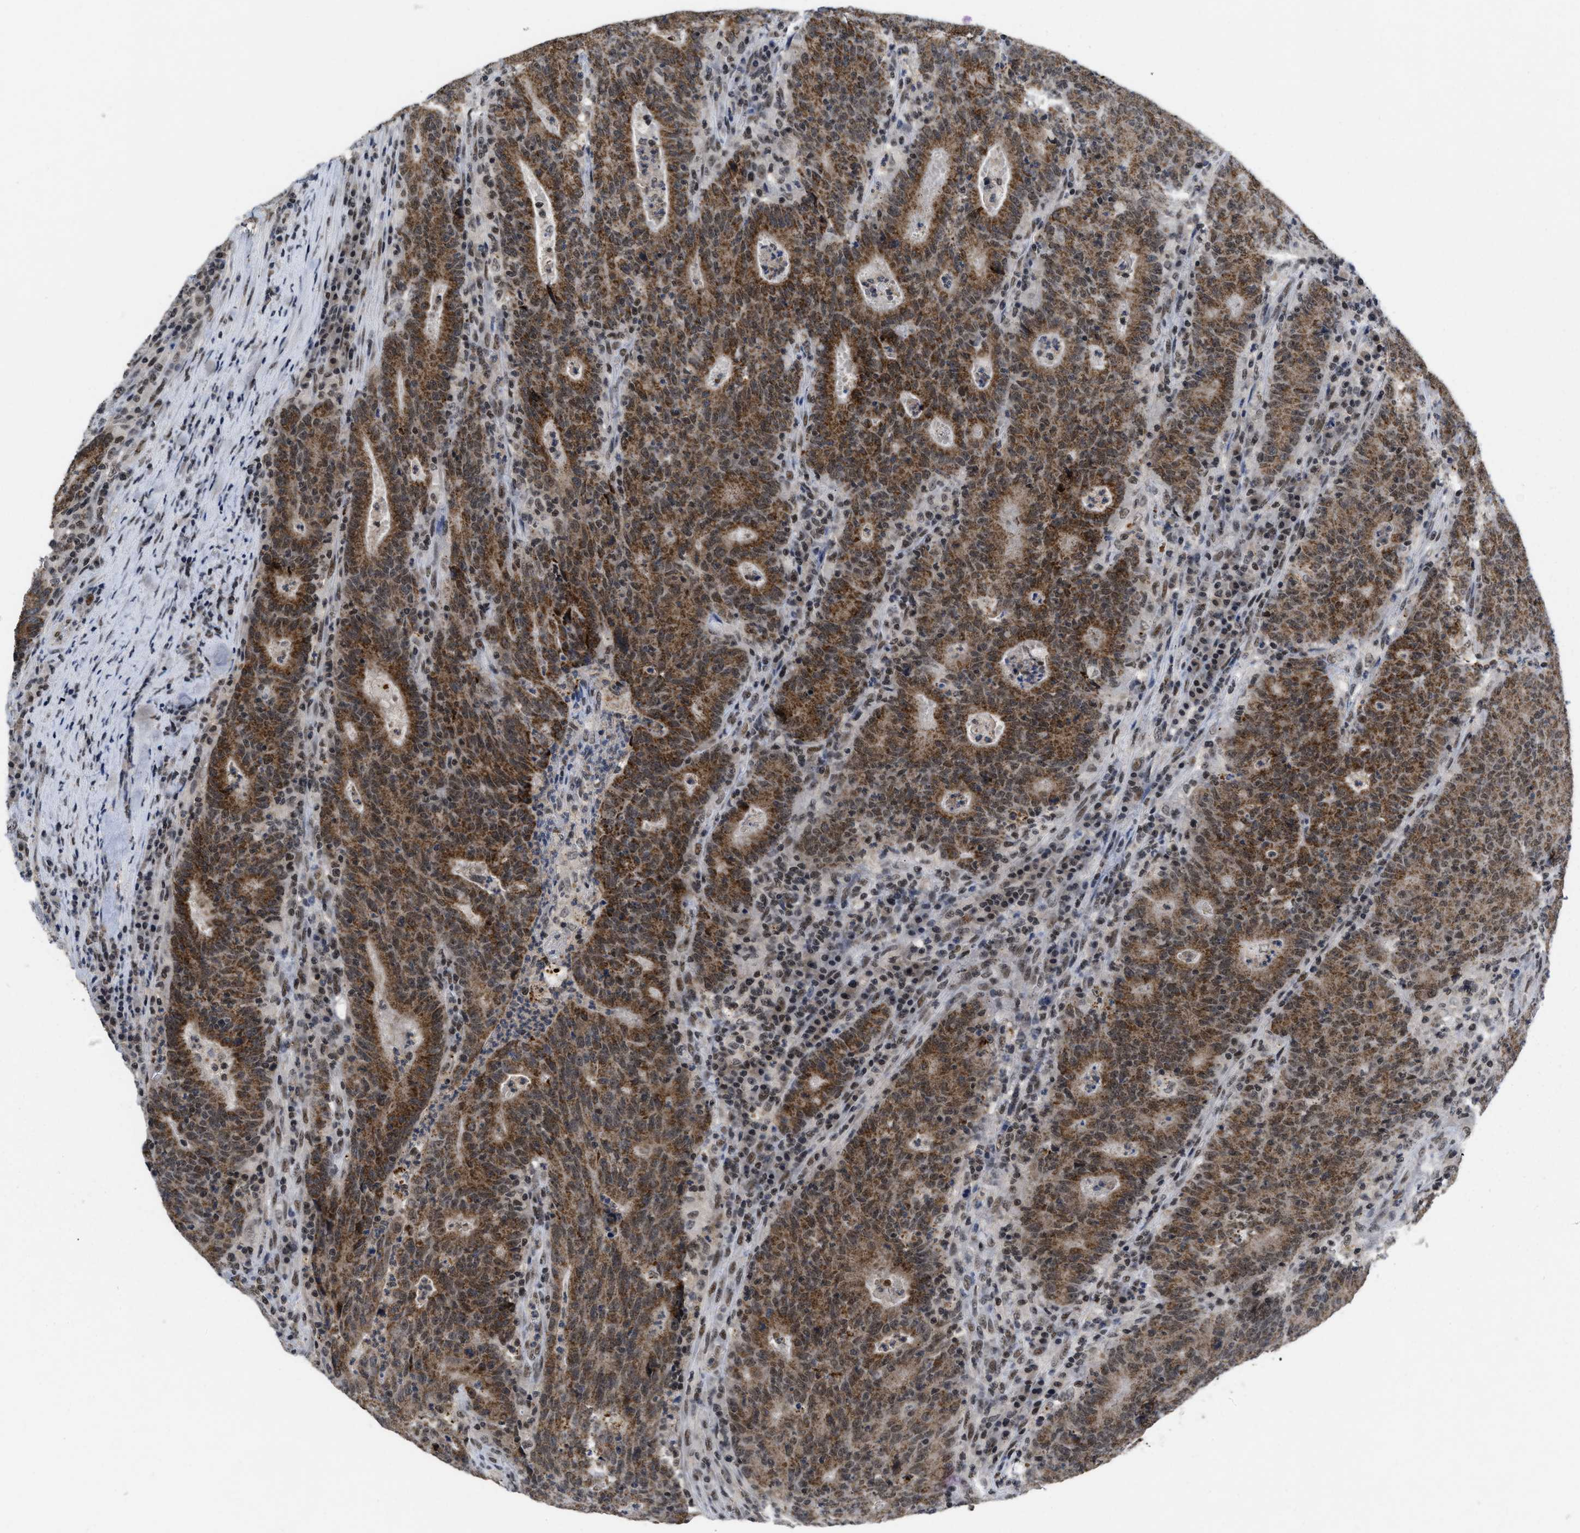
{"staining": {"intensity": "moderate", "quantity": ">75%", "location": "cytoplasmic/membranous,nuclear"}, "tissue": "colorectal cancer", "cell_type": "Tumor cells", "image_type": "cancer", "snomed": [{"axis": "morphology", "description": "Adenocarcinoma, NOS"}, {"axis": "topography", "description": "Colon"}], "caption": "A medium amount of moderate cytoplasmic/membranous and nuclear positivity is appreciated in about >75% of tumor cells in colorectal cancer tissue.", "gene": "ZNF346", "patient": {"sex": "female", "age": 75}}